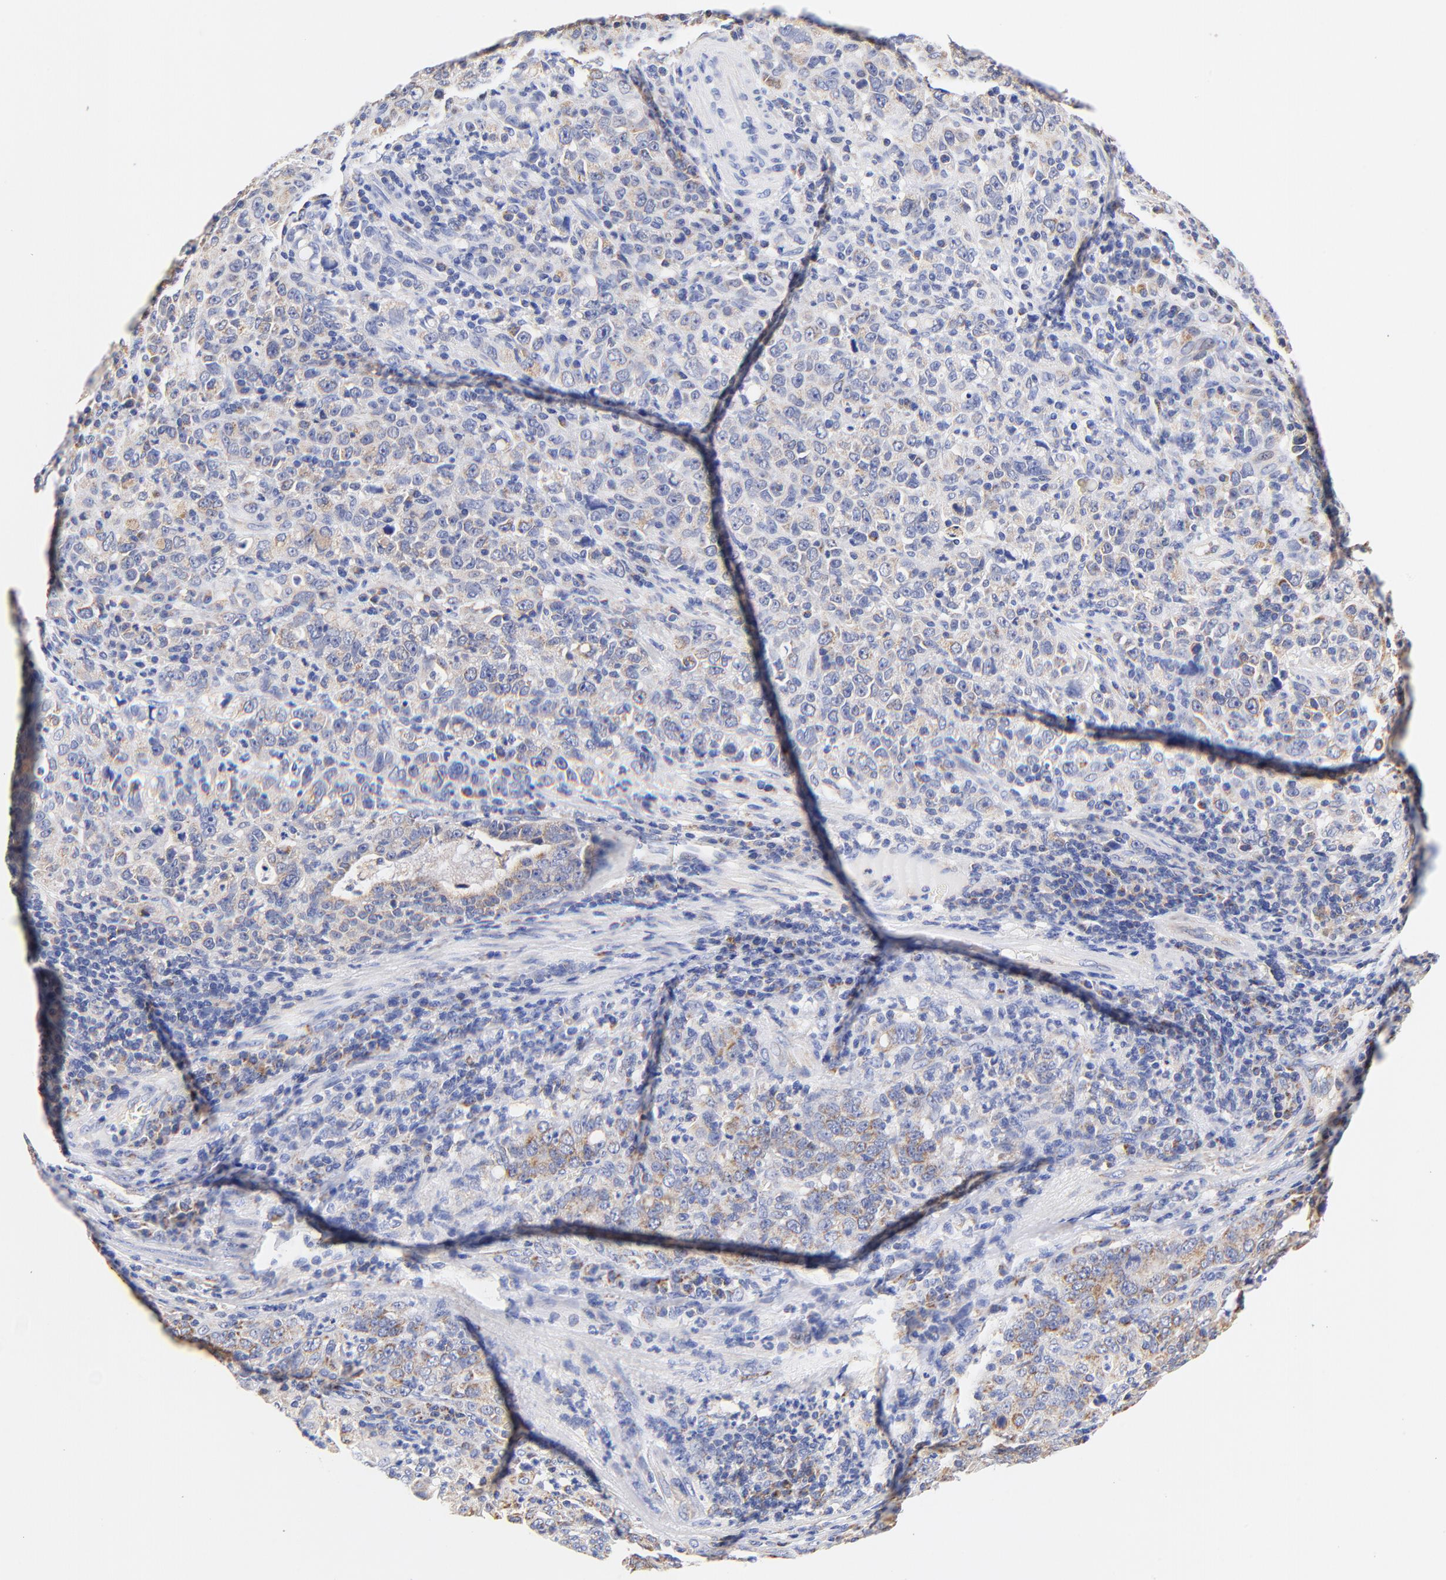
{"staining": {"intensity": "moderate", "quantity": "25%-75%", "location": "cytoplasmic/membranous"}, "tissue": "stomach cancer", "cell_type": "Tumor cells", "image_type": "cancer", "snomed": [{"axis": "morphology", "description": "Adenocarcinoma, NOS"}, {"axis": "topography", "description": "Stomach, upper"}], "caption": "An immunohistochemistry (IHC) image of tumor tissue is shown. Protein staining in brown labels moderate cytoplasmic/membranous positivity in adenocarcinoma (stomach) within tumor cells.", "gene": "ATP5F1D", "patient": {"sex": "female", "age": 50}}